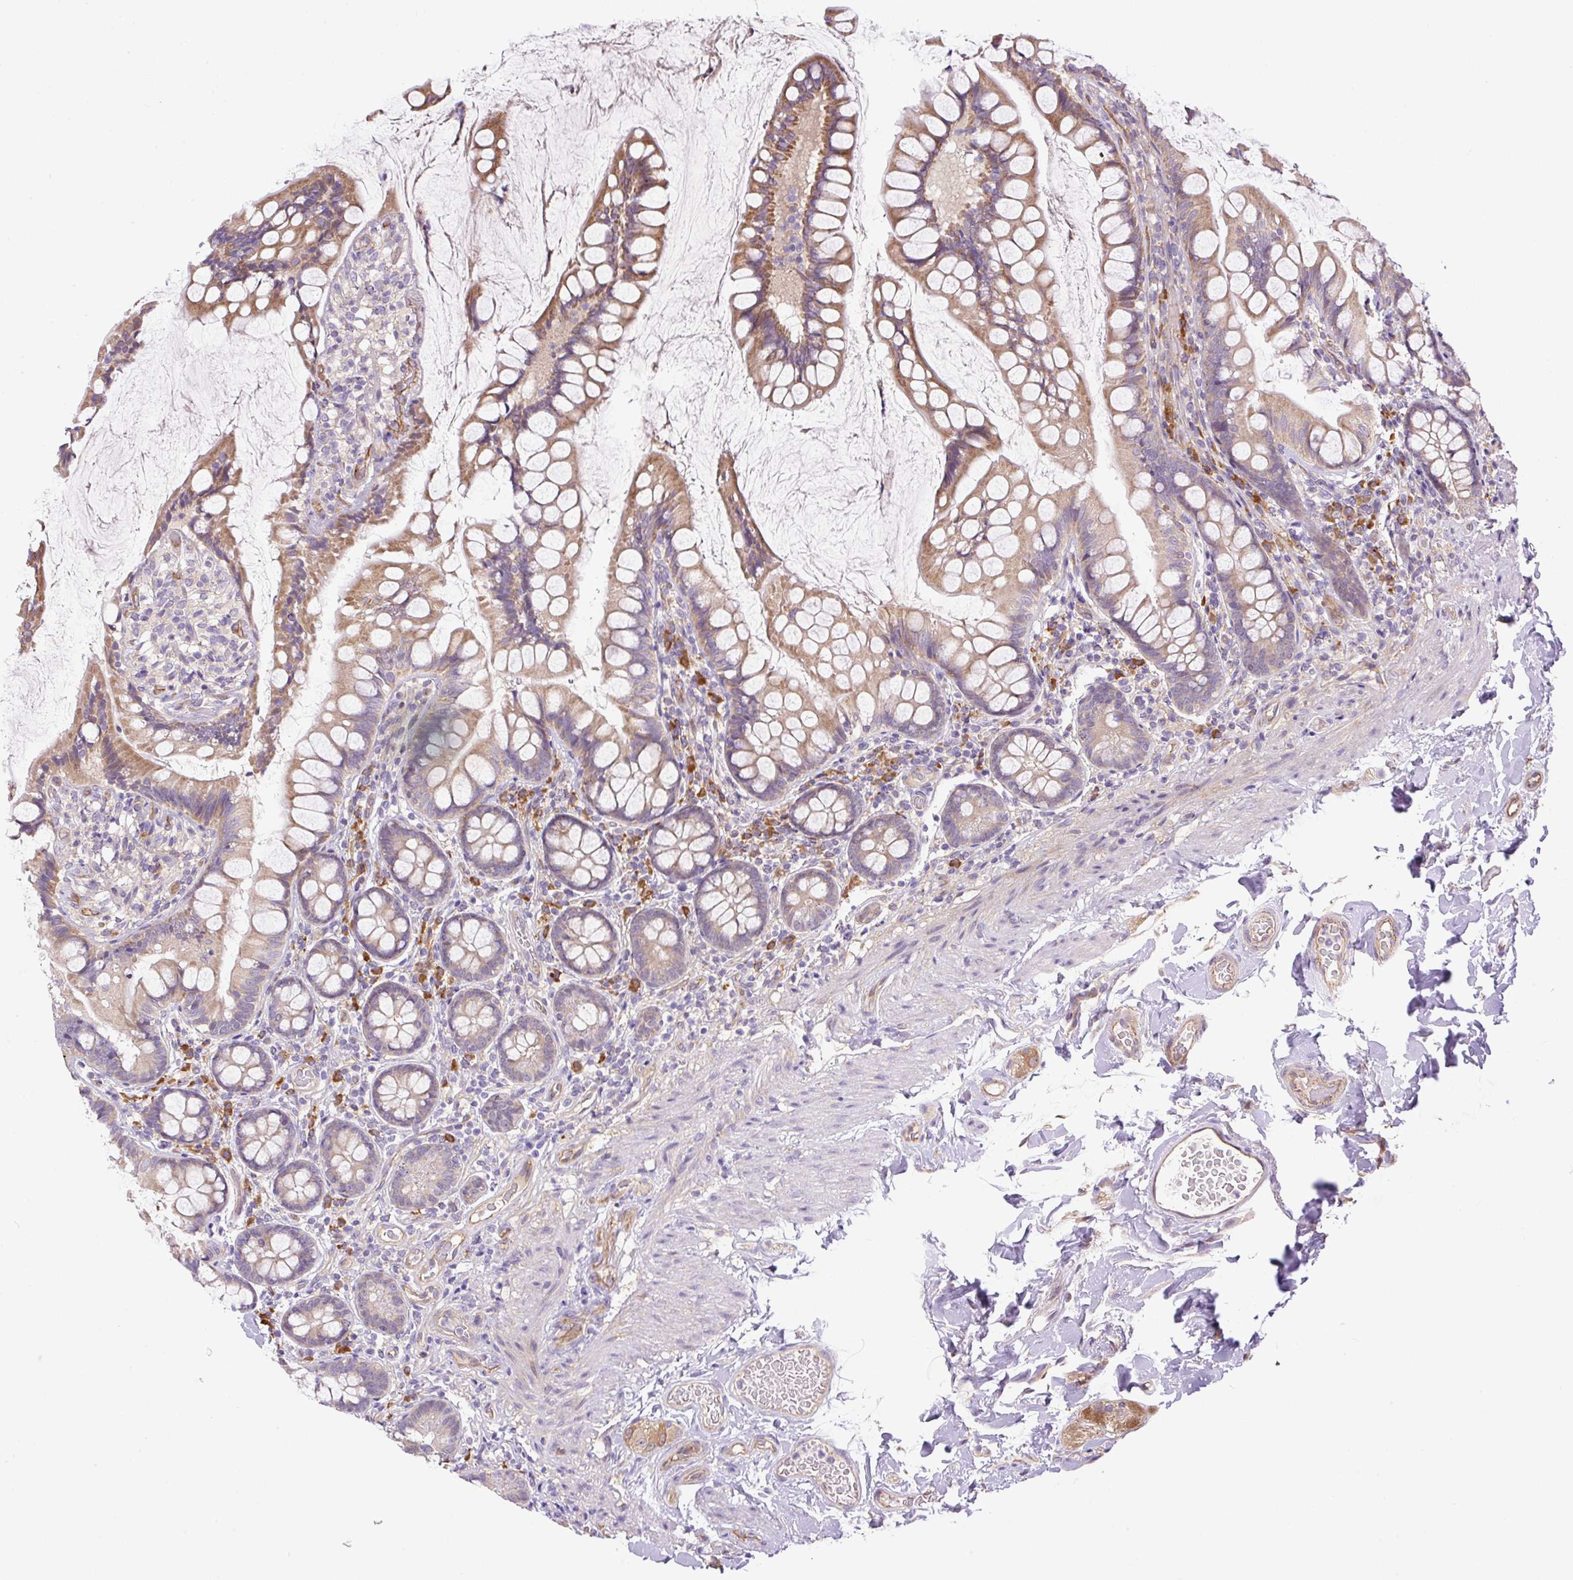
{"staining": {"intensity": "moderate", "quantity": "25%-75%", "location": "cytoplasmic/membranous"}, "tissue": "small intestine", "cell_type": "Glandular cells", "image_type": "normal", "snomed": [{"axis": "morphology", "description": "Normal tissue, NOS"}, {"axis": "topography", "description": "Small intestine"}], "caption": "The immunohistochemical stain labels moderate cytoplasmic/membranous staining in glandular cells of benign small intestine. (DAB (3,3'-diaminobenzidine) IHC with brightfield microscopy, high magnification).", "gene": "PPME1", "patient": {"sex": "male", "age": 70}}